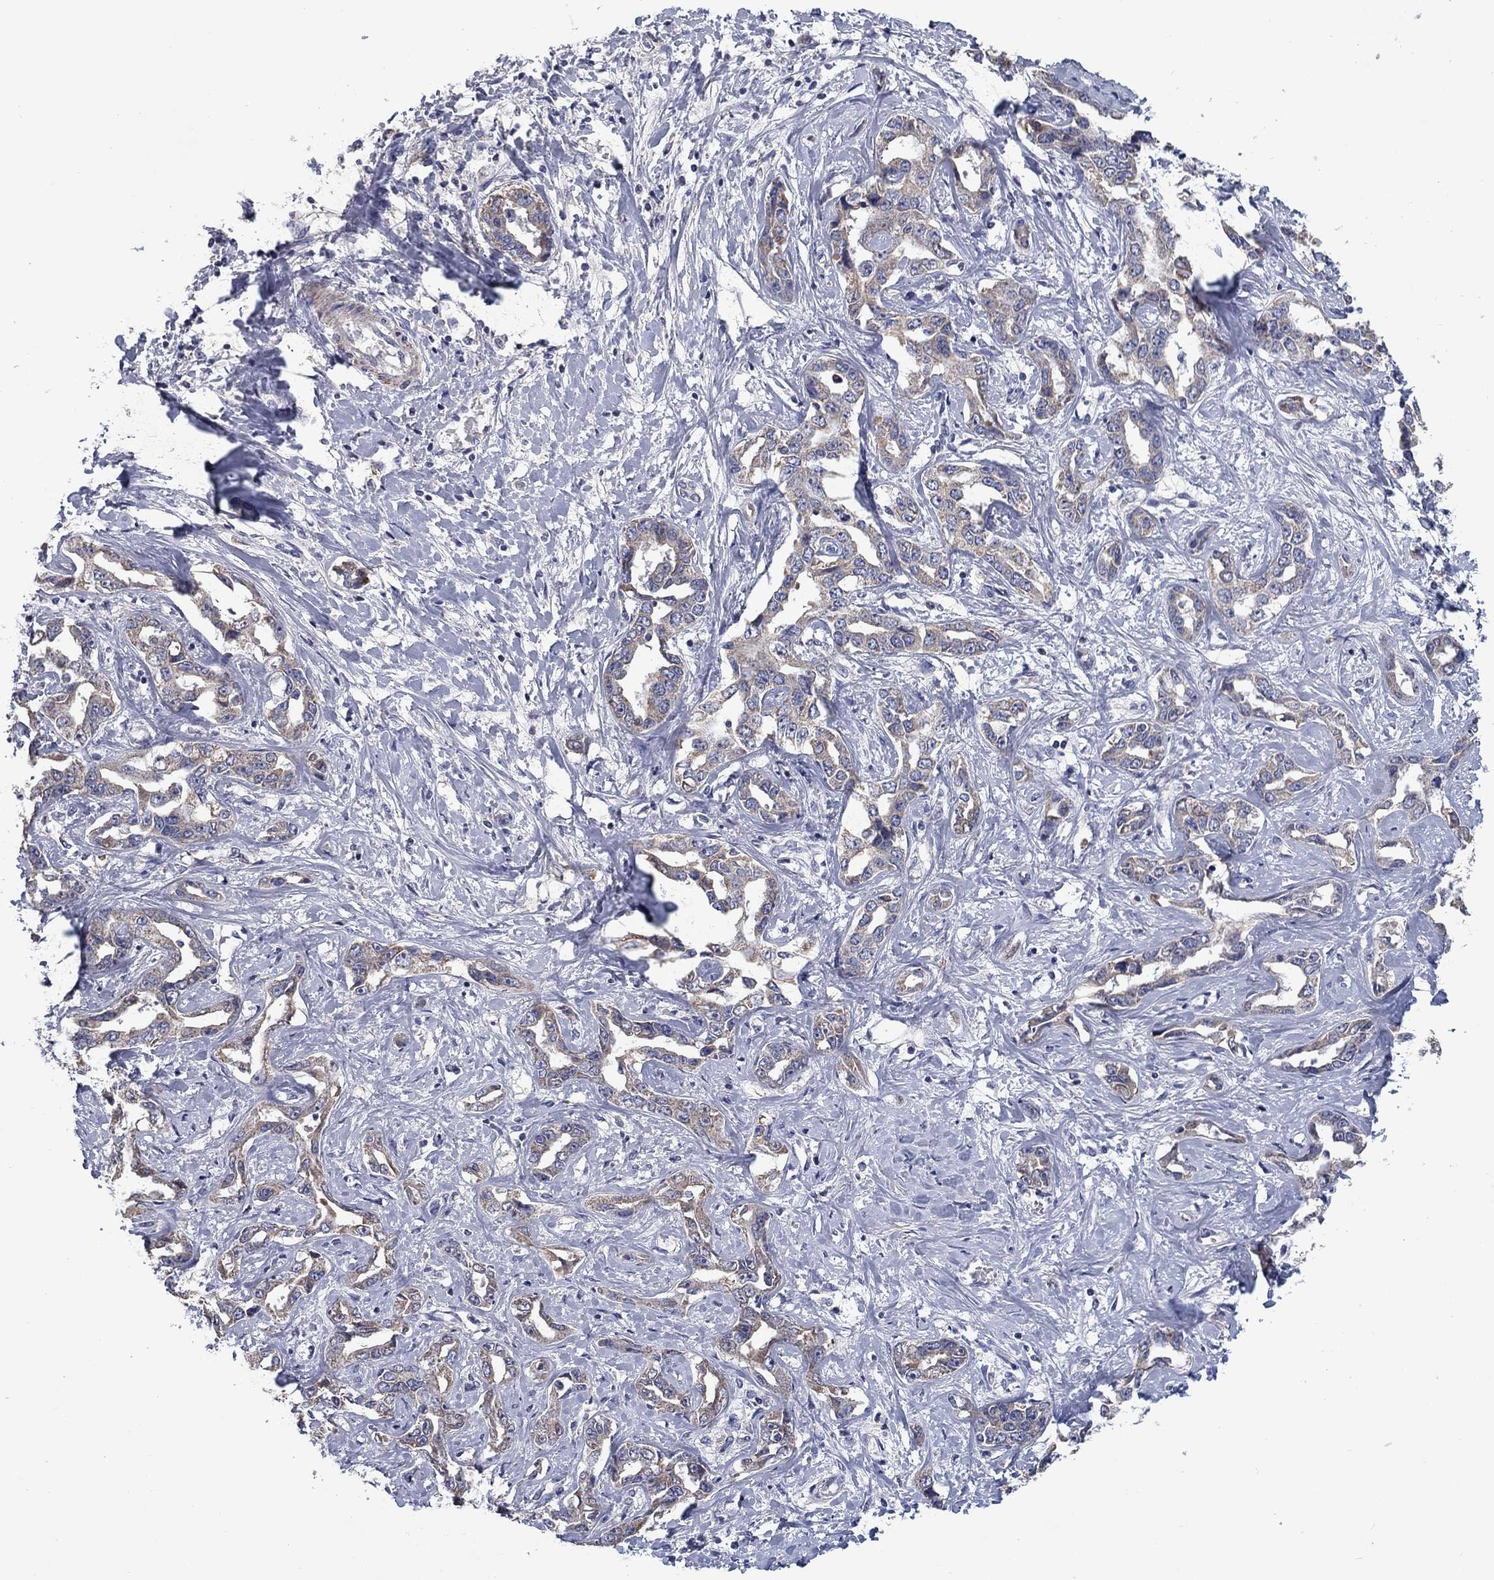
{"staining": {"intensity": "weak", "quantity": ">75%", "location": "cytoplasmic/membranous"}, "tissue": "liver cancer", "cell_type": "Tumor cells", "image_type": "cancer", "snomed": [{"axis": "morphology", "description": "Cholangiocarcinoma"}, {"axis": "topography", "description": "Liver"}], "caption": "An IHC image of tumor tissue is shown. Protein staining in brown labels weak cytoplasmic/membranous positivity in liver cholangiocarcinoma within tumor cells.", "gene": "FRK", "patient": {"sex": "male", "age": 59}}